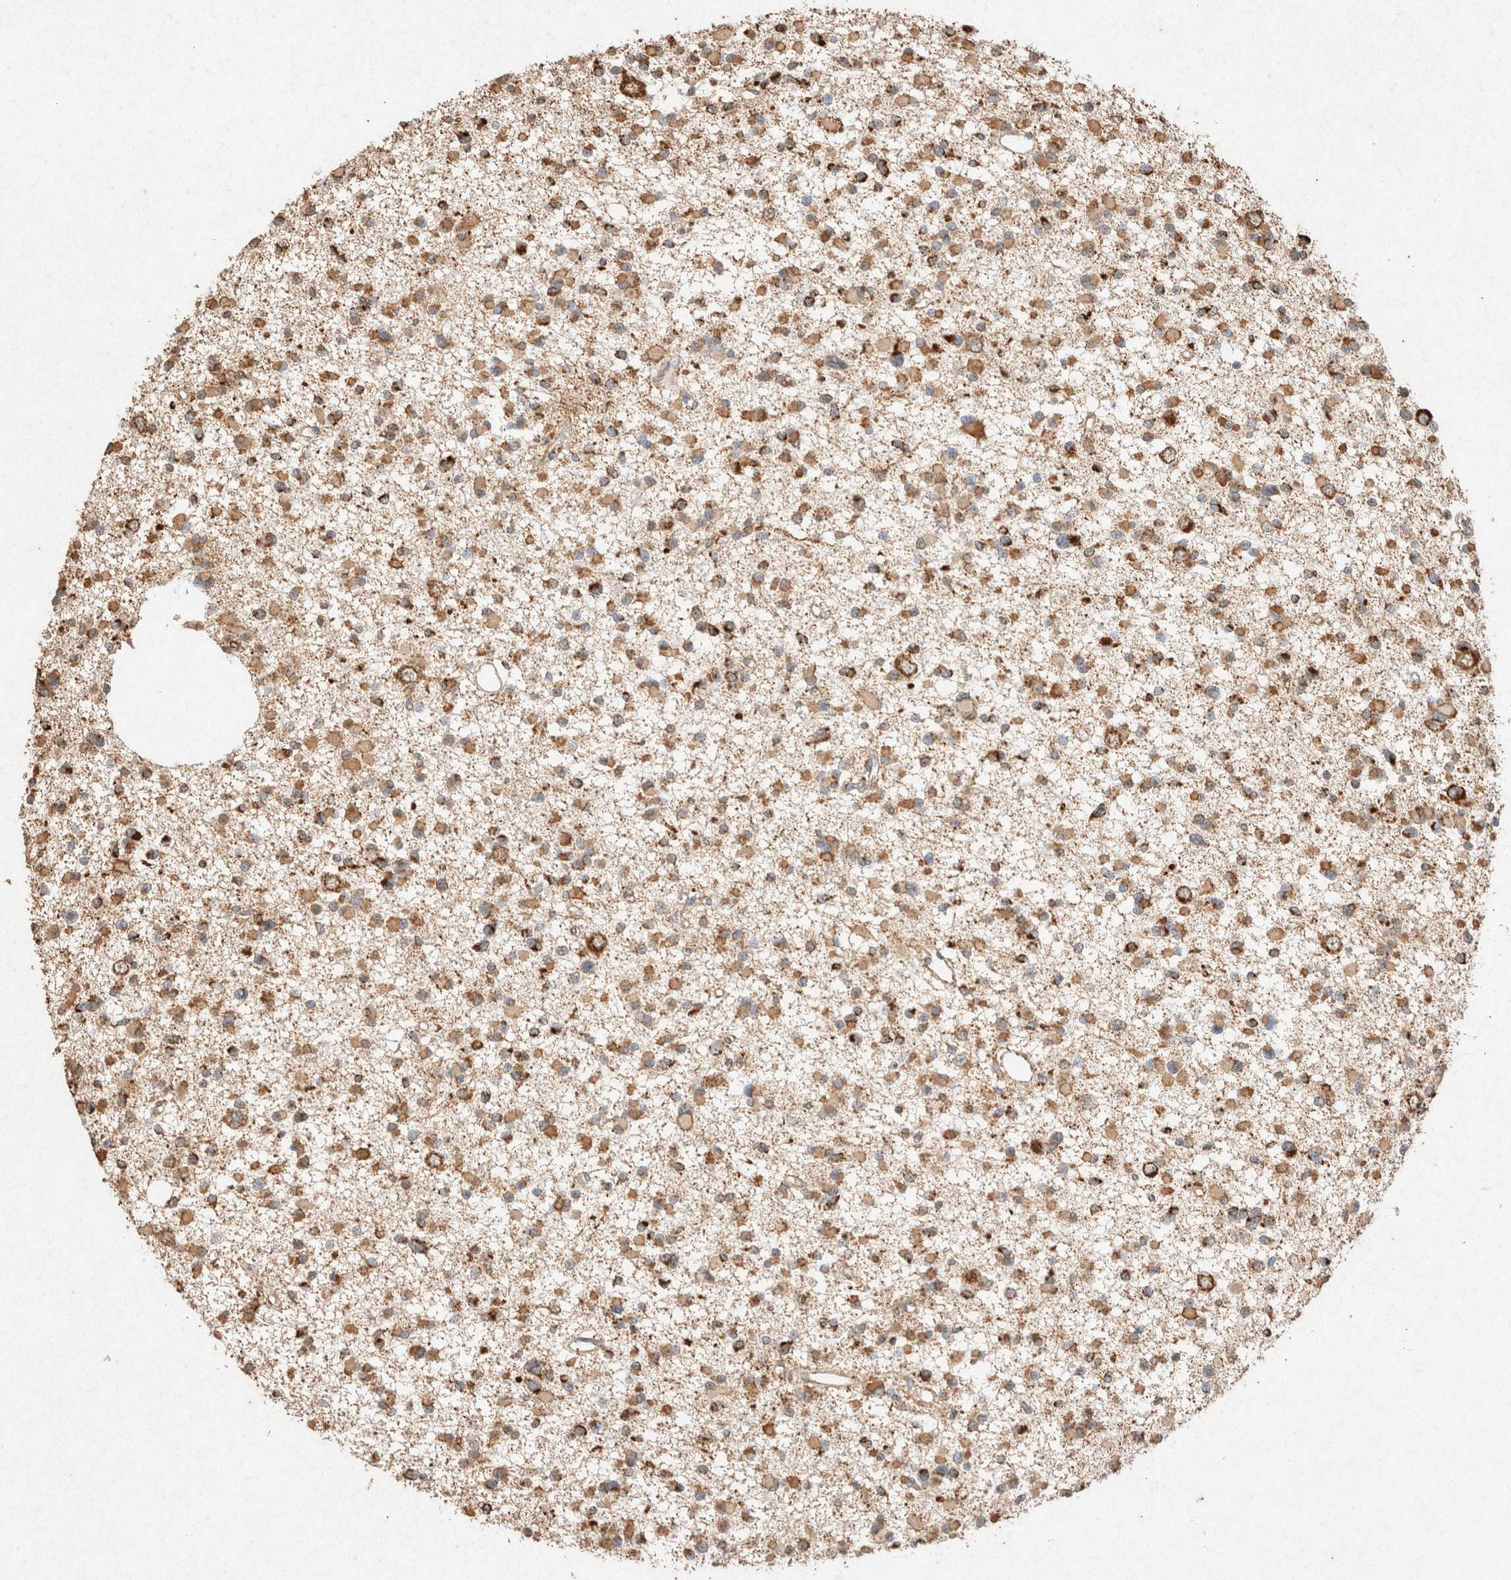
{"staining": {"intensity": "moderate", "quantity": ">75%", "location": "cytoplasmic/membranous"}, "tissue": "glioma", "cell_type": "Tumor cells", "image_type": "cancer", "snomed": [{"axis": "morphology", "description": "Glioma, malignant, Low grade"}, {"axis": "topography", "description": "Brain"}], "caption": "Glioma stained with DAB IHC shows medium levels of moderate cytoplasmic/membranous expression in about >75% of tumor cells. (DAB IHC with brightfield microscopy, high magnification).", "gene": "SDC2", "patient": {"sex": "female", "age": 22}}